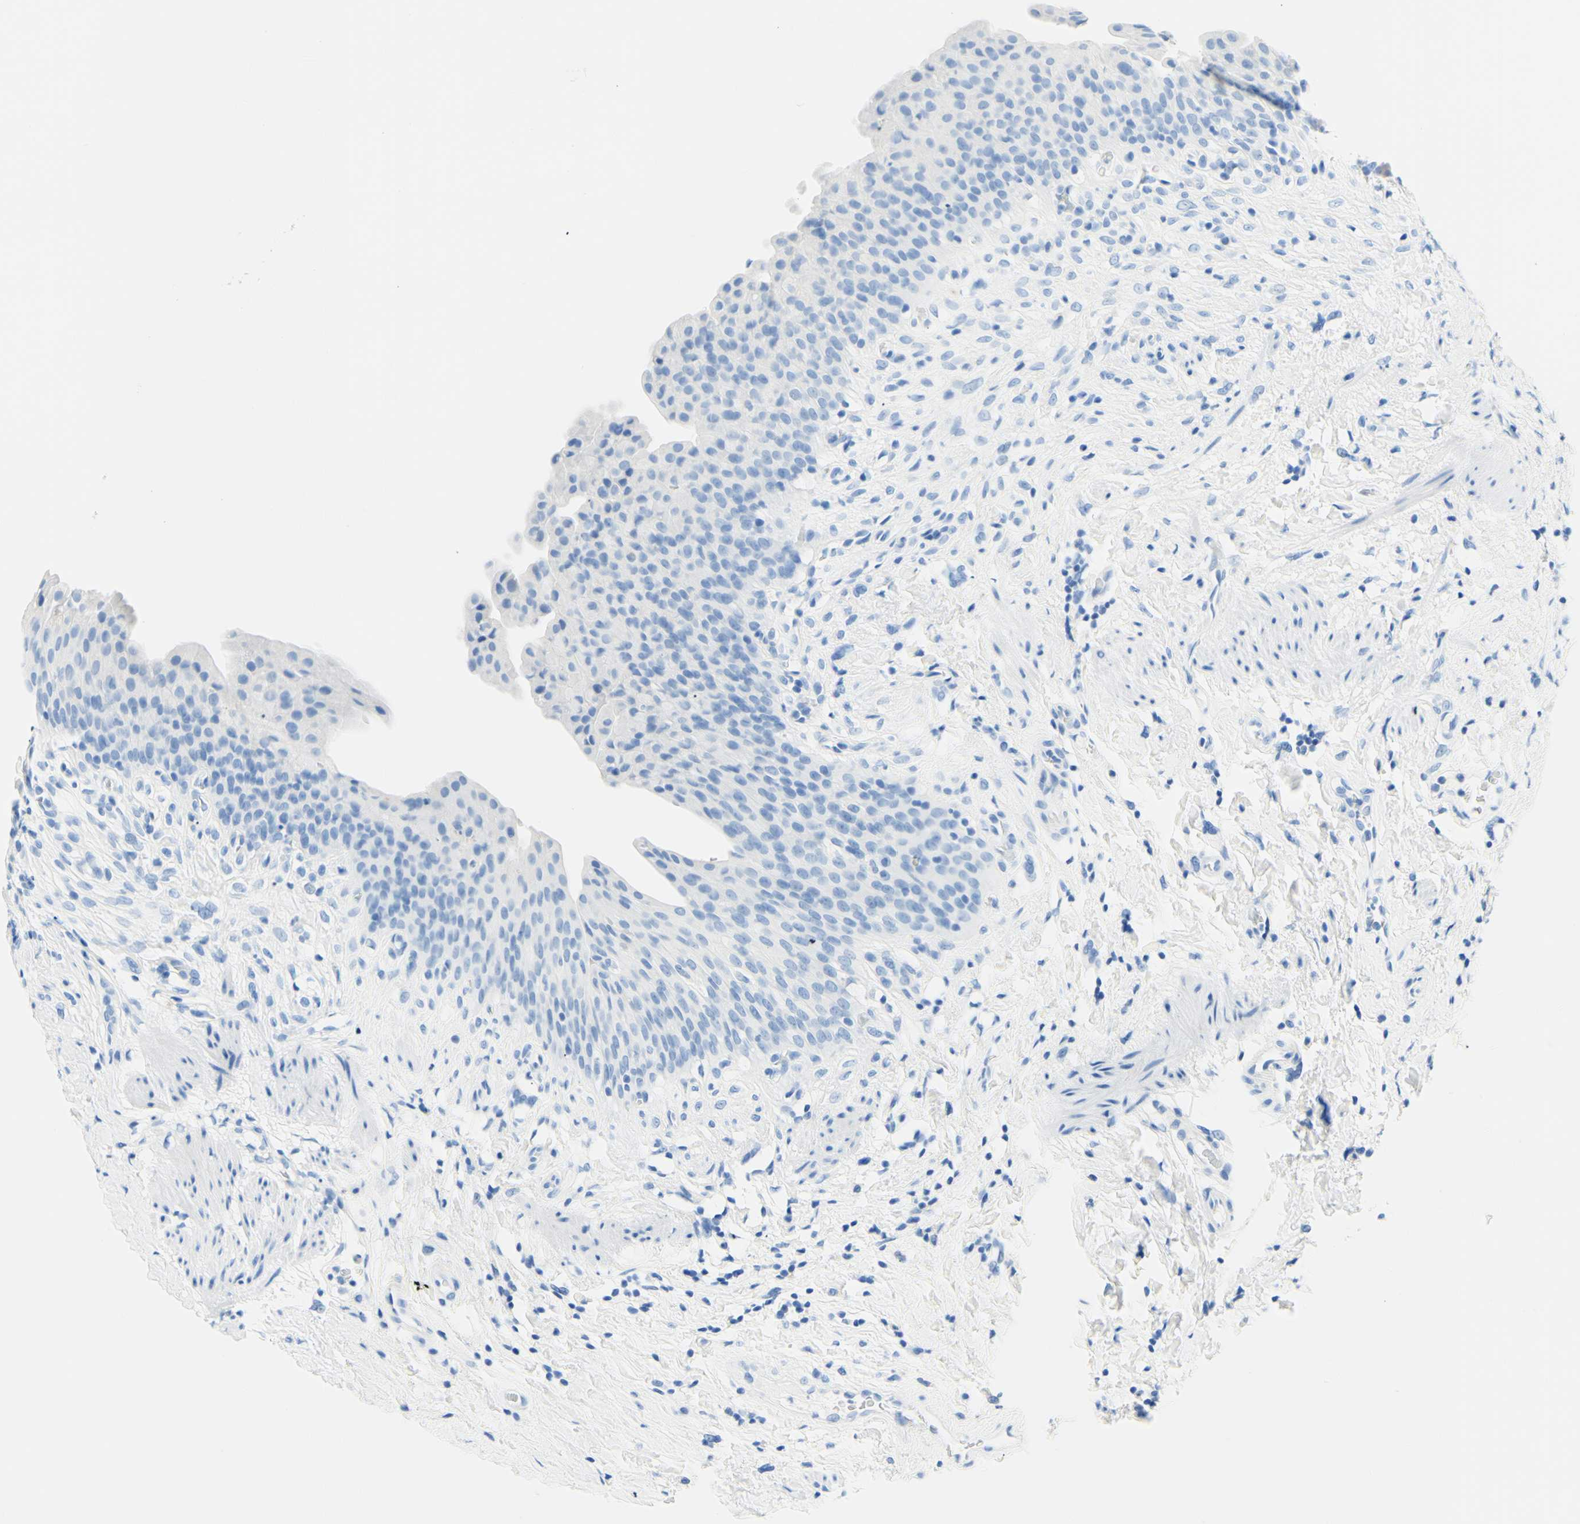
{"staining": {"intensity": "weak", "quantity": "<25%", "location": "cytoplasmic/membranous"}, "tissue": "urinary bladder", "cell_type": "Urothelial cells", "image_type": "normal", "snomed": [{"axis": "morphology", "description": "Normal tissue, NOS"}, {"axis": "topography", "description": "Urinary bladder"}], "caption": "The image exhibits no staining of urothelial cells in benign urinary bladder.", "gene": "MYH2", "patient": {"sex": "female", "age": 79}}